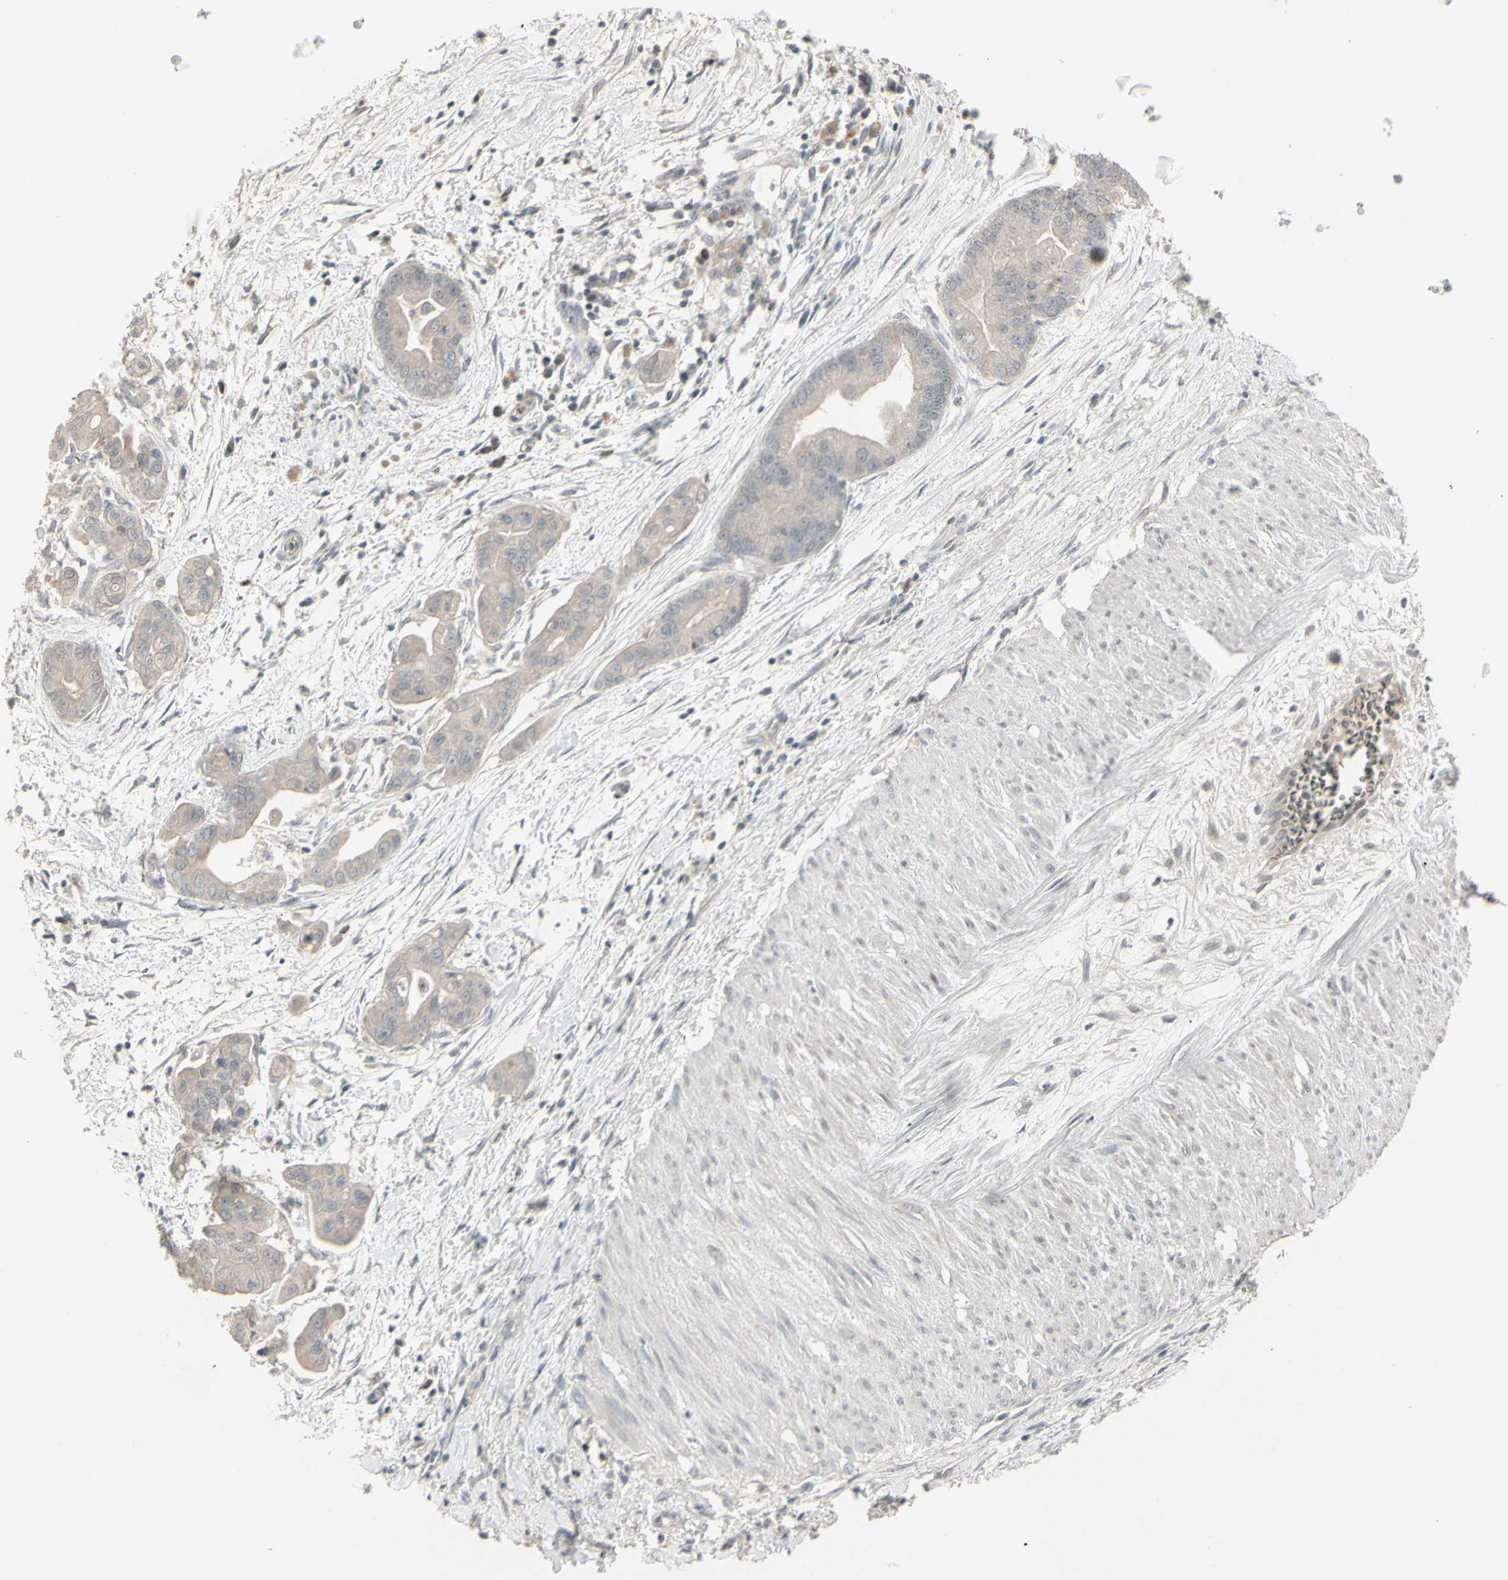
{"staining": {"intensity": "weak", "quantity": ">75%", "location": "cytoplasmic/membranous"}, "tissue": "pancreatic cancer", "cell_type": "Tumor cells", "image_type": "cancer", "snomed": [{"axis": "morphology", "description": "Adenocarcinoma, NOS"}, {"axis": "topography", "description": "Pancreas"}], "caption": "The immunohistochemical stain shows weak cytoplasmic/membranous staining in tumor cells of adenocarcinoma (pancreatic) tissue.", "gene": "PIAS4", "patient": {"sex": "female", "age": 75}}